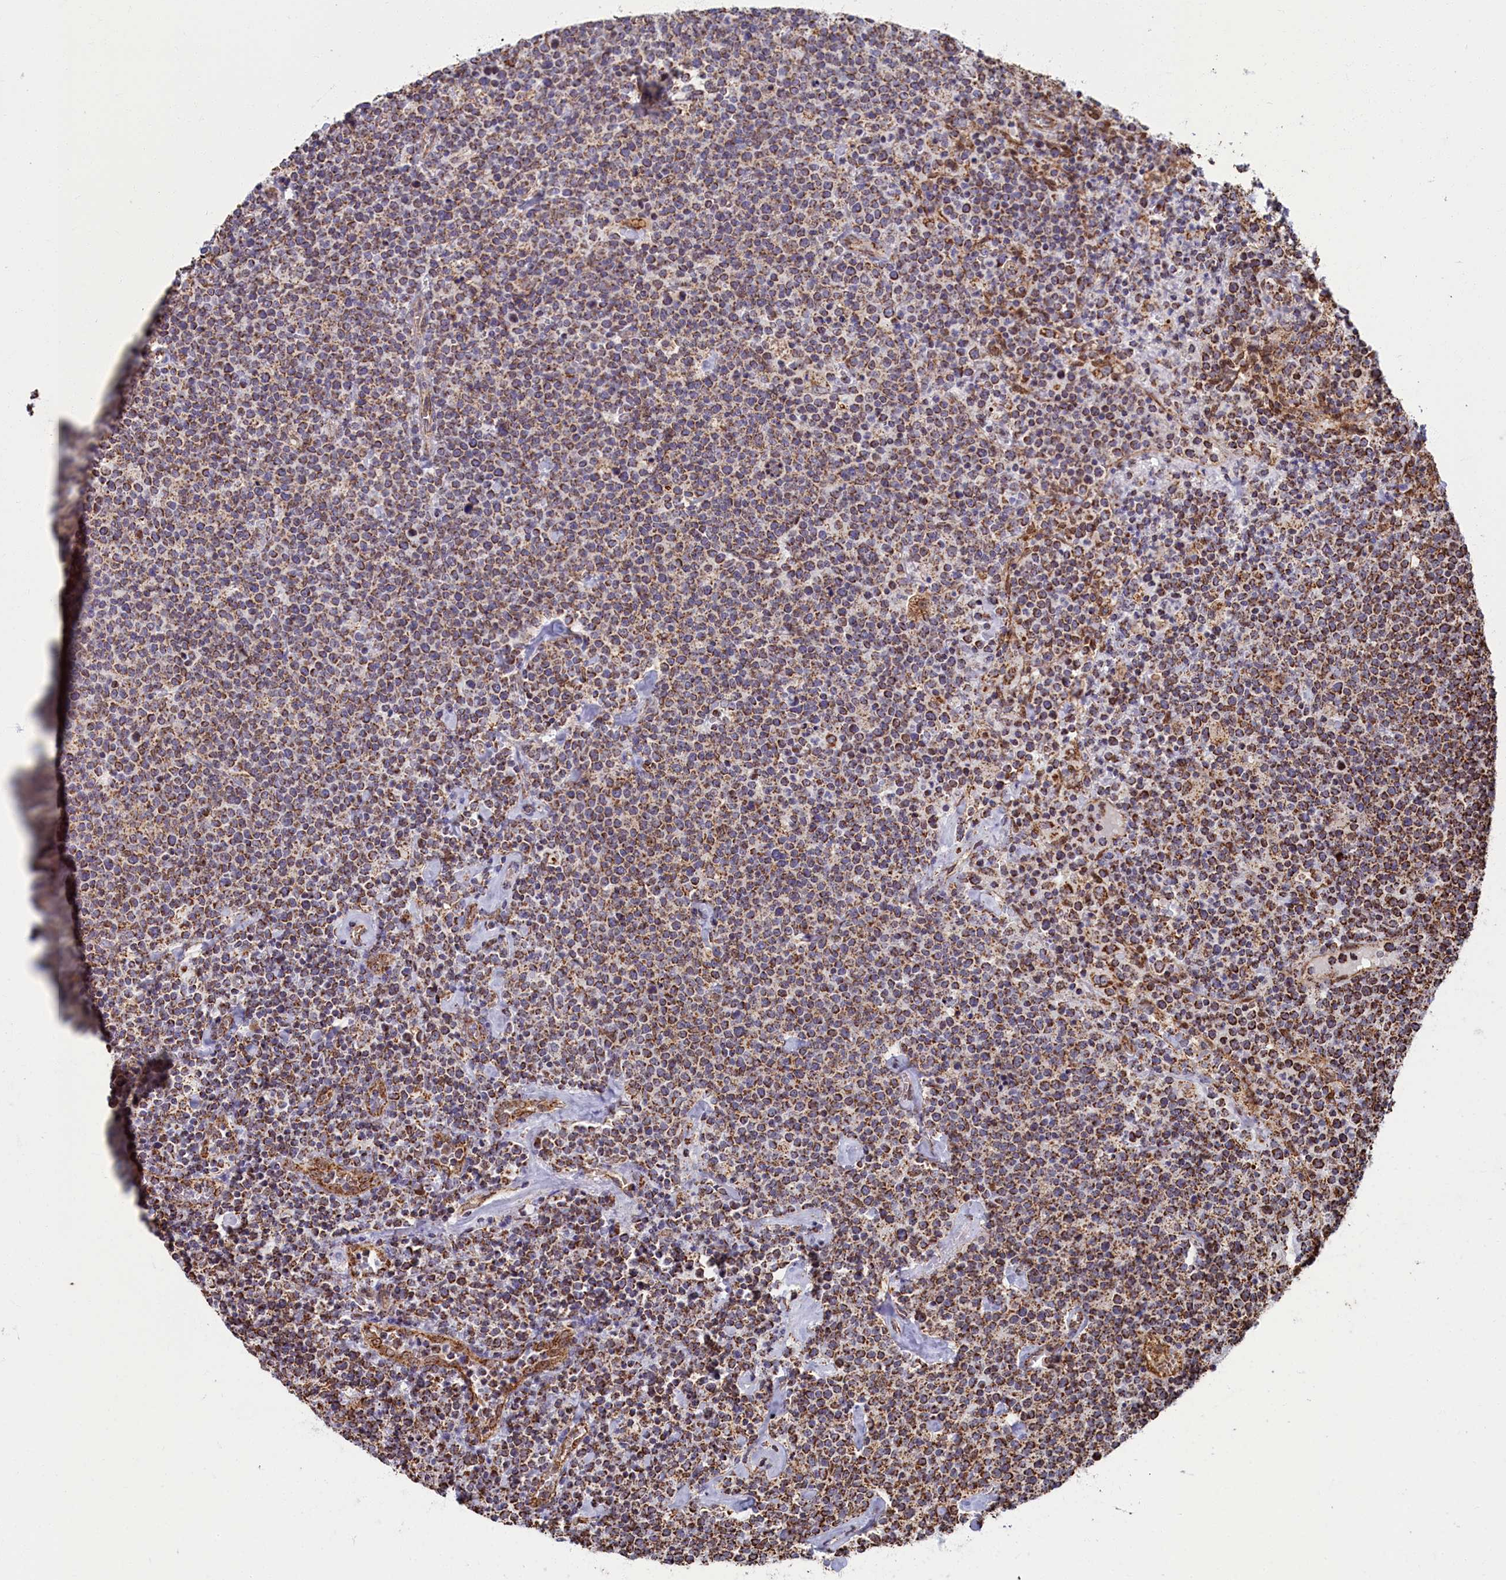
{"staining": {"intensity": "moderate", "quantity": "25%-75%", "location": "cytoplasmic/membranous"}, "tissue": "lymphoma", "cell_type": "Tumor cells", "image_type": "cancer", "snomed": [{"axis": "morphology", "description": "Malignant lymphoma, non-Hodgkin's type, High grade"}, {"axis": "topography", "description": "Lymph node"}], "caption": "A high-resolution image shows immunohistochemistry (IHC) staining of malignant lymphoma, non-Hodgkin's type (high-grade), which displays moderate cytoplasmic/membranous staining in about 25%-75% of tumor cells.", "gene": "SPR", "patient": {"sex": "male", "age": 61}}